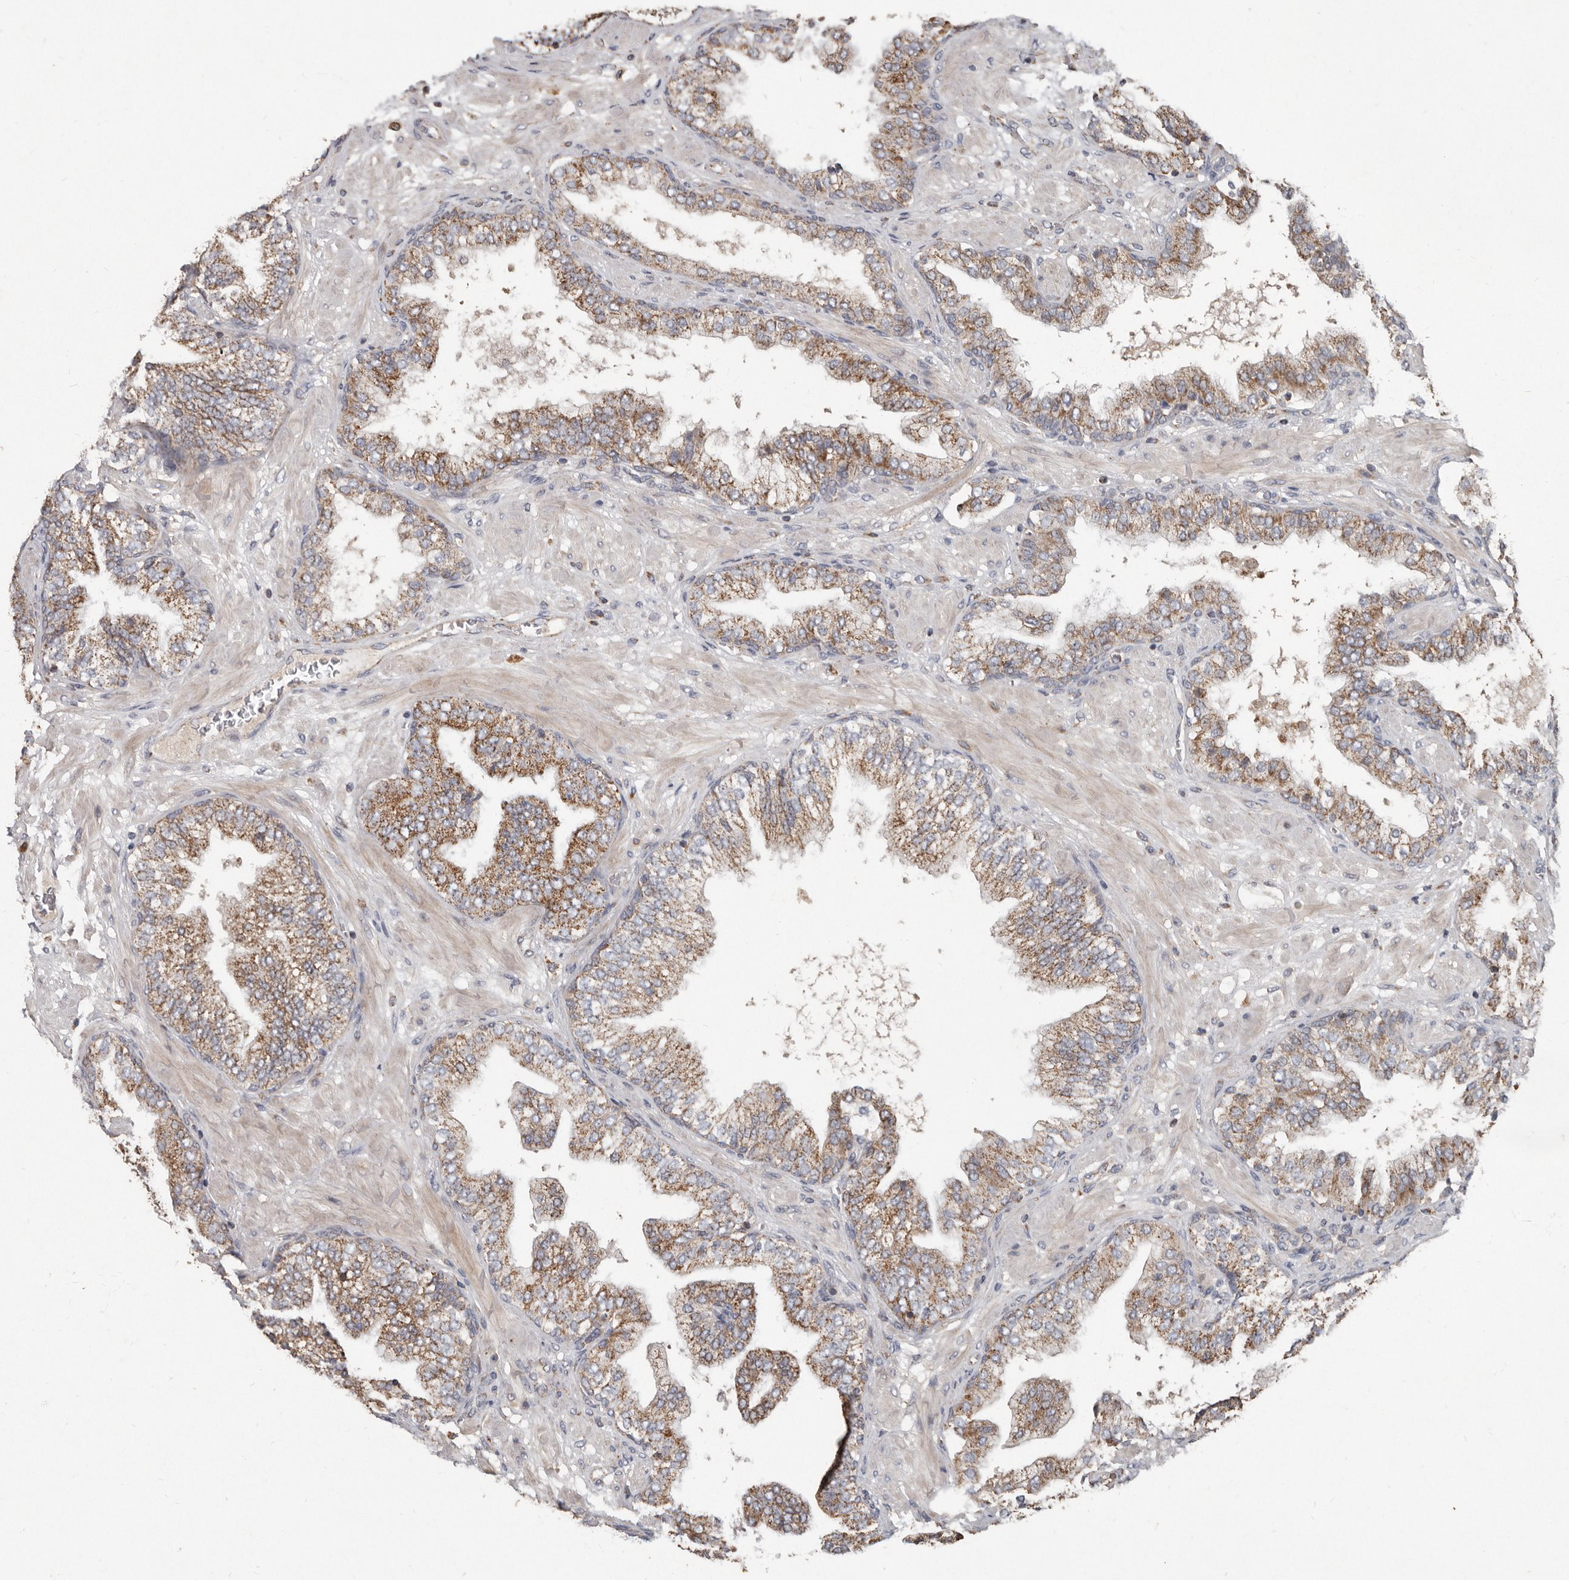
{"staining": {"intensity": "moderate", "quantity": ">75%", "location": "cytoplasmic/membranous"}, "tissue": "prostate cancer", "cell_type": "Tumor cells", "image_type": "cancer", "snomed": [{"axis": "morphology", "description": "Adenocarcinoma, High grade"}, {"axis": "topography", "description": "Prostate"}], "caption": "Immunohistochemistry staining of prostate cancer (high-grade adenocarcinoma), which exhibits medium levels of moderate cytoplasmic/membranous staining in approximately >75% of tumor cells indicating moderate cytoplasmic/membranous protein expression. The staining was performed using DAB (brown) for protein detection and nuclei were counterstained in hematoxylin (blue).", "gene": "KIF26B", "patient": {"sex": "male", "age": 59}}